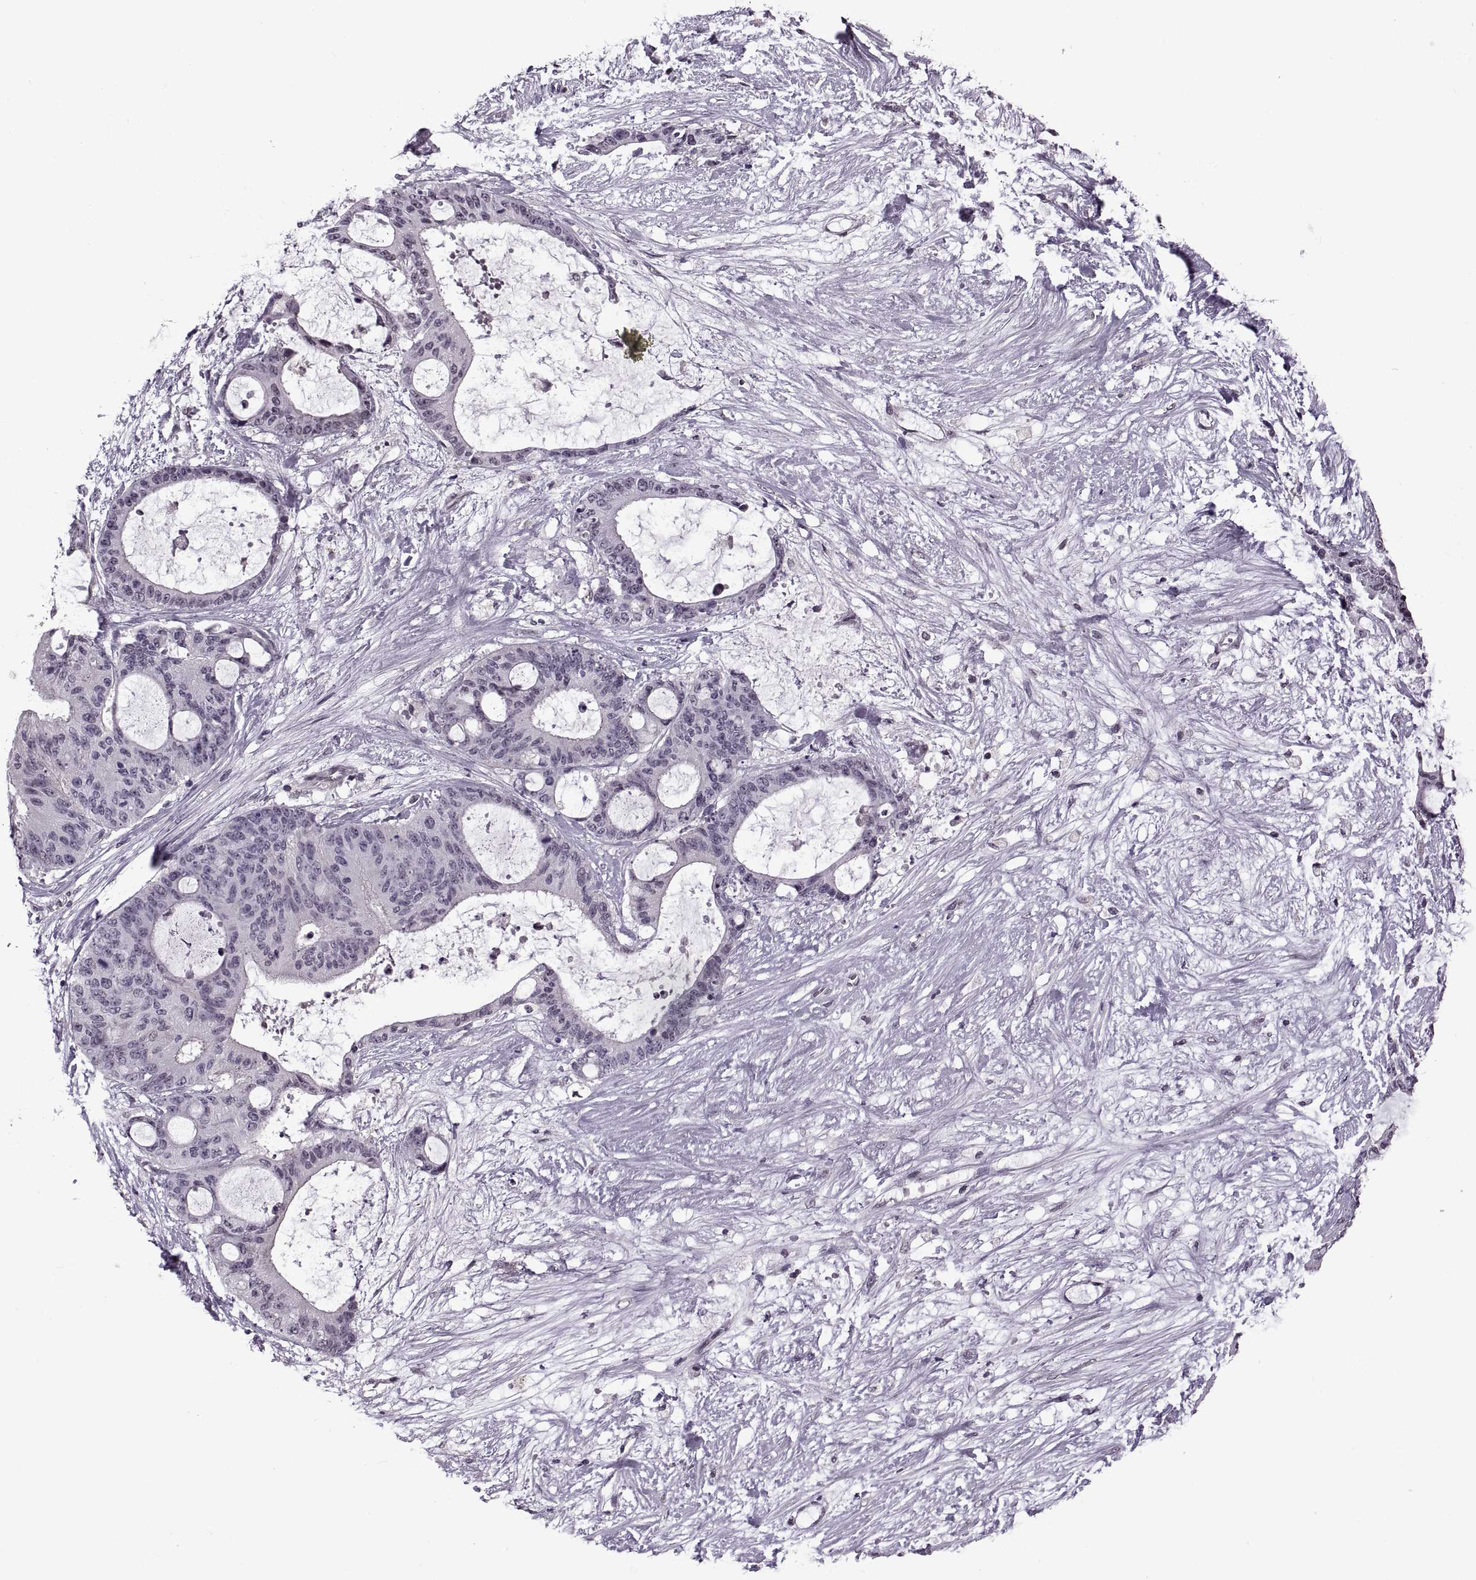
{"staining": {"intensity": "negative", "quantity": "none", "location": "none"}, "tissue": "liver cancer", "cell_type": "Tumor cells", "image_type": "cancer", "snomed": [{"axis": "morphology", "description": "Normal tissue, NOS"}, {"axis": "morphology", "description": "Cholangiocarcinoma"}, {"axis": "topography", "description": "Liver"}, {"axis": "topography", "description": "Peripheral nerve tissue"}], "caption": "Cholangiocarcinoma (liver) was stained to show a protein in brown. There is no significant positivity in tumor cells. (Brightfield microscopy of DAB (3,3'-diaminobenzidine) immunohistochemistry (IHC) at high magnification).", "gene": "PRSS37", "patient": {"sex": "female", "age": 73}}